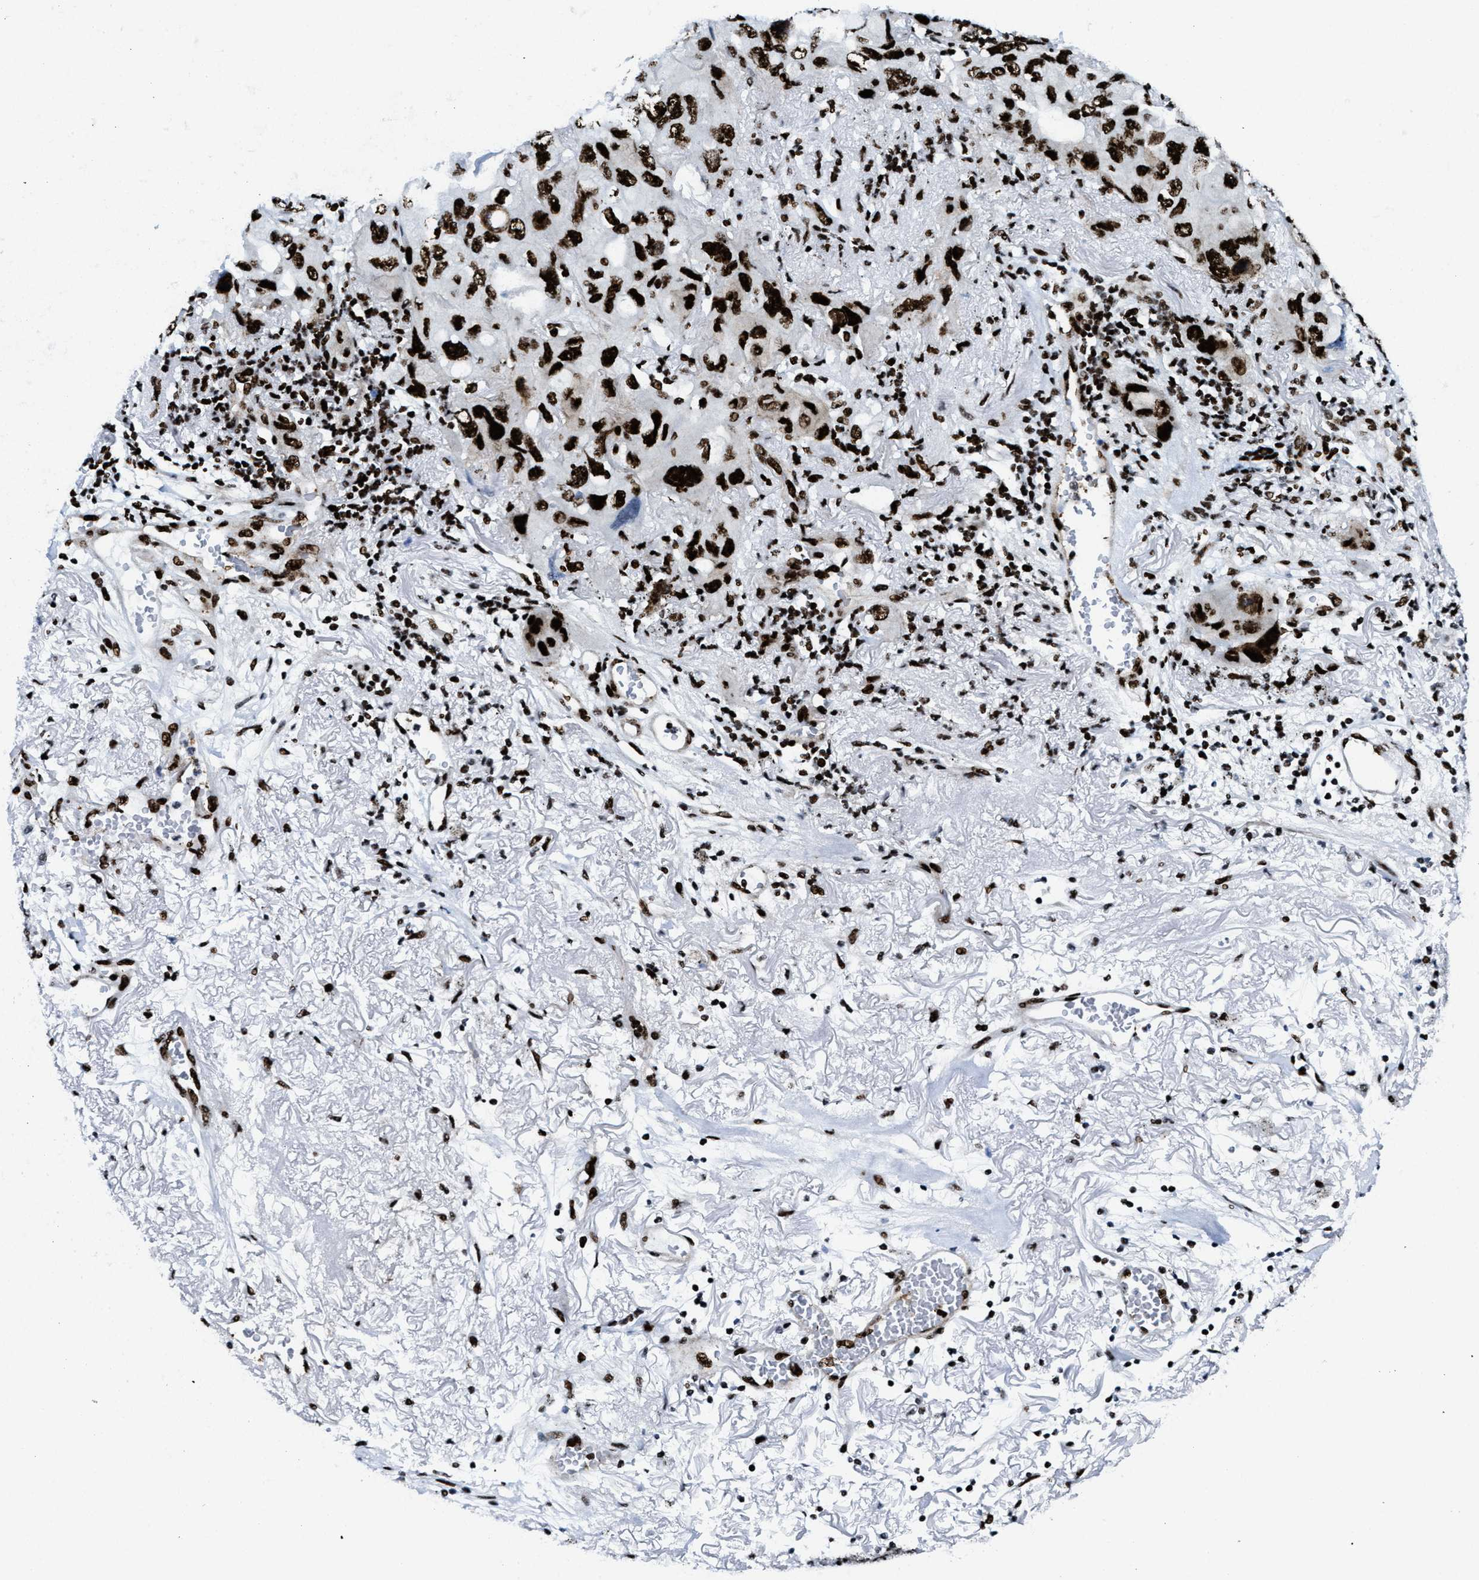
{"staining": {"intensity": "strong", "quantity": ">75%", "location": "nuclear"}, "tissue": "lung cancer", "cell_type": "Tumor cells", "image_type": "cancer", "snomed": [{"axis": "morphology", "description": "Squamous cell carcinoma, NOS"}, {"axis": "topography", "description": "Lung"}], "caption": "Squamous cell carcinoma (lung) stained for a protein displays strong nuclear positivity in tumor cells.", "gene": "NONO", "patient": {"sex": "female", "age": 73}}